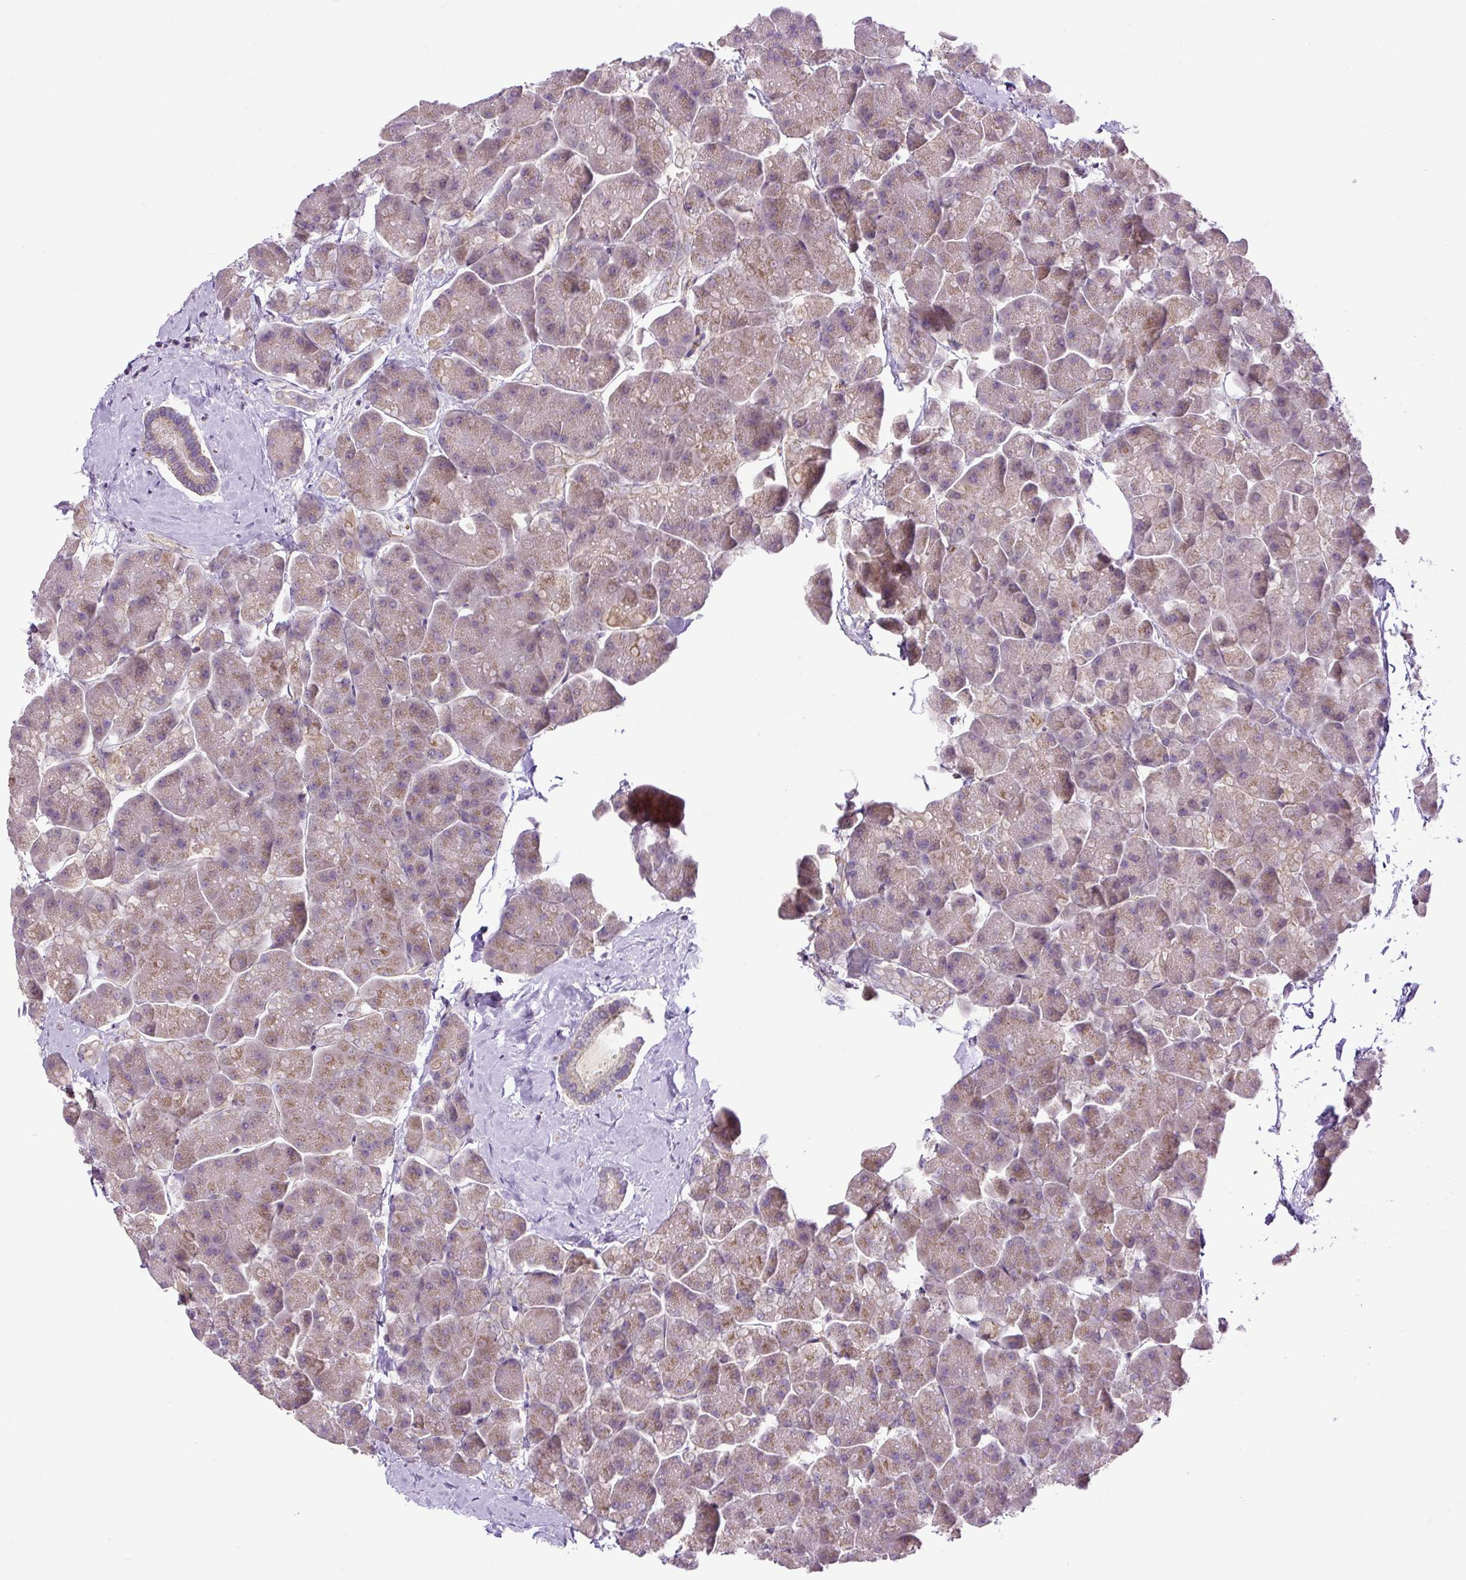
{"staining": {"intensity": "strong", "quantity": "<25%", "location": "cytoplasmic/membranous"}, "tissue": "pancreas", "cell_type": "Exocrine glandular cells", "image_type": "normal", "snomed": [{"axis": "morphology", "description": "Normal tissue, NOS"}, {"axis": "topography", "description": "Pancreas"}, {"axis": "topography", "description": "Peripheral nerve tissue"}], "caption": "Strong cytoplasmic/membranous protein staining is identified in approximately <25% of exocrine glandular cells in pancreas. (Stains: DAB (3,3'-diaminobenzidine) in brown, nuclei in blue, Microscopy: brightfield microscopy at high magnification).", "gene": "ZNF547", "patient": {"sex": "male", "age": 54}}